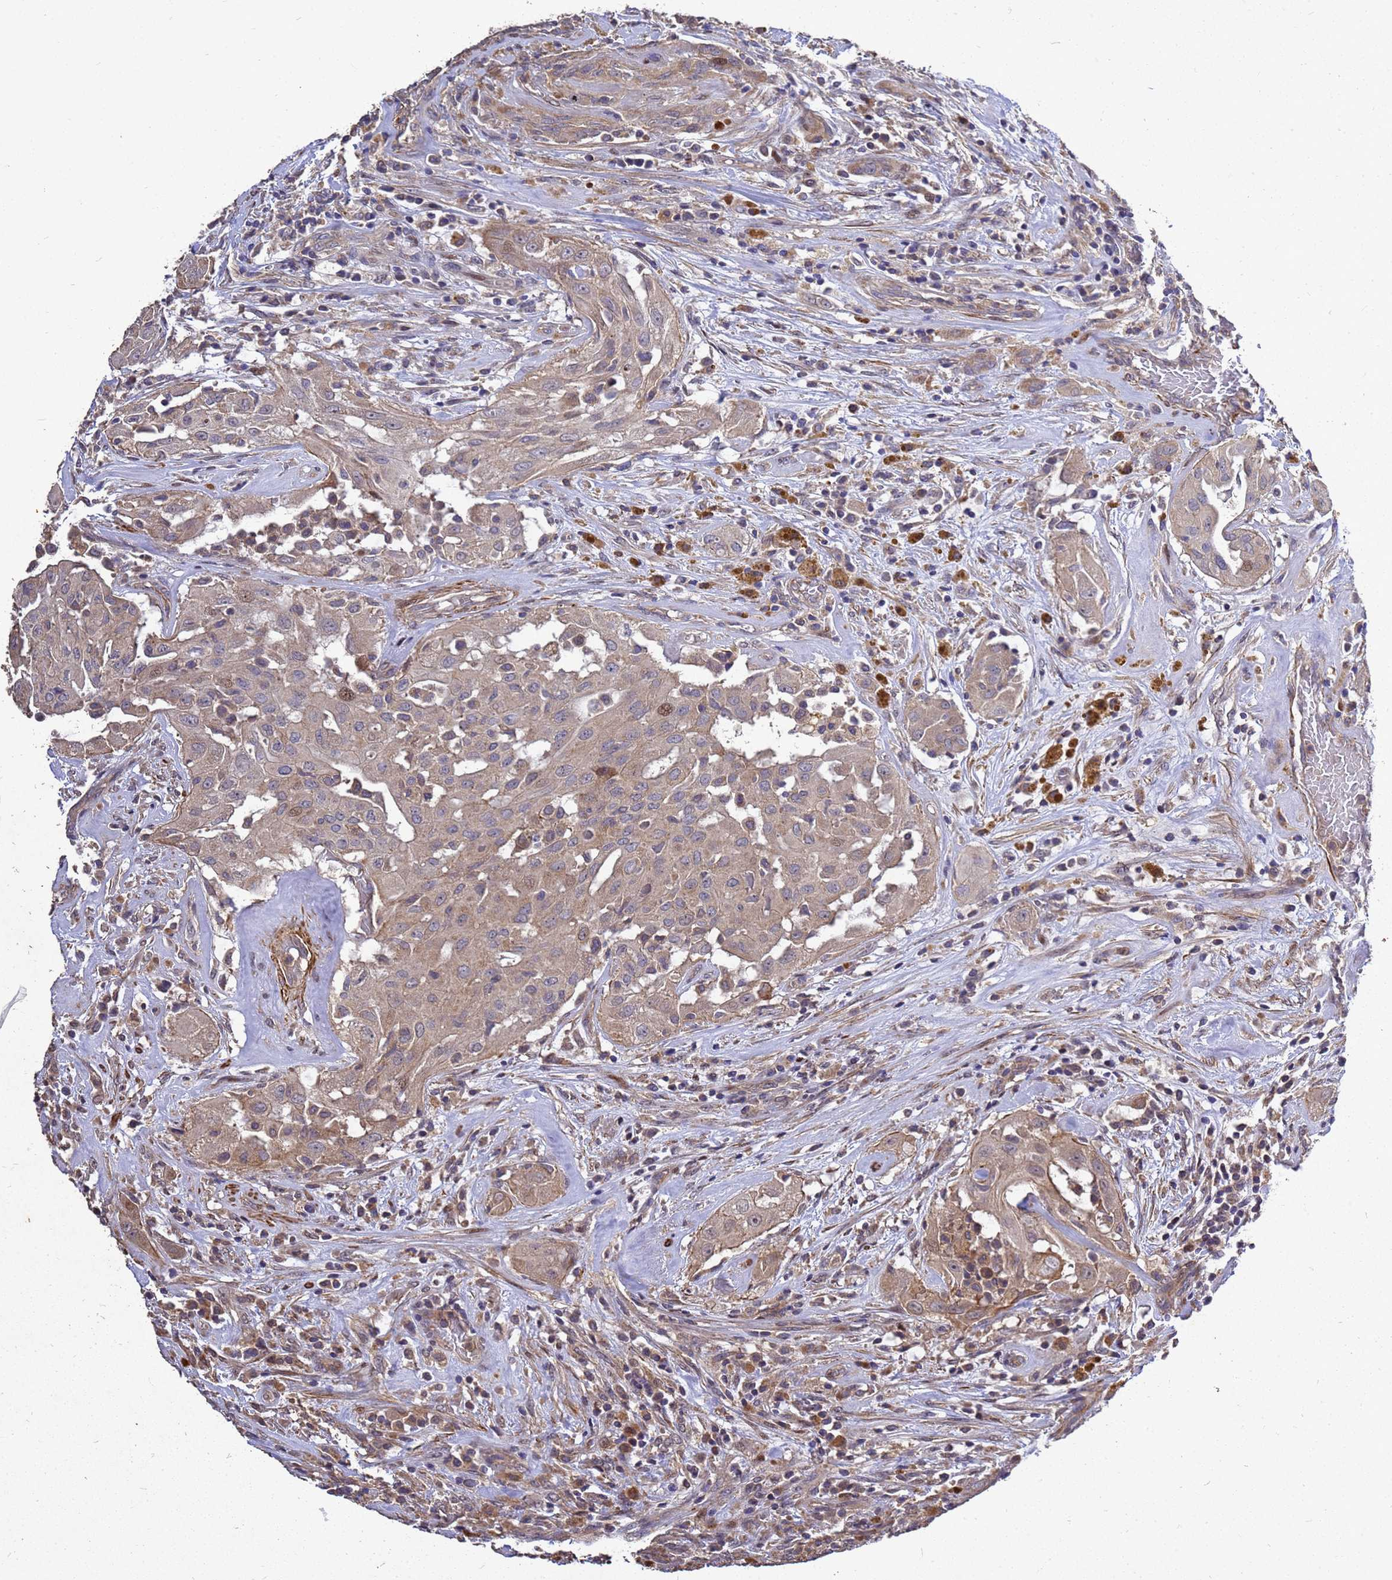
{"staining": {"intensity": "weak", "quantity": ">75%", "location": "cytoplasmic/membranous"}, "tissue": "thyroid cancer", "cell_type": "Tumor cells", "image_type": "cancer", "snomed": [{"axis": "morphology", "description": "Papillary adenocarcinoma, NOS"}, {"axis": "topography", "description": "Thyroid gland"}], "caption": "Immunohistochemistry histopathology image of neoplastic tissue: human thyroid cancer (papillary adenocarcinoma) stained using IHC displays low levels of weak protein expression localized specifically in the cytoplasmic/membranous of tumor cells, appearing as a cytoplasmic/membranous brown color.", "gene": "RSPRY1", "patient": {"sex": "female", "age": 59}}